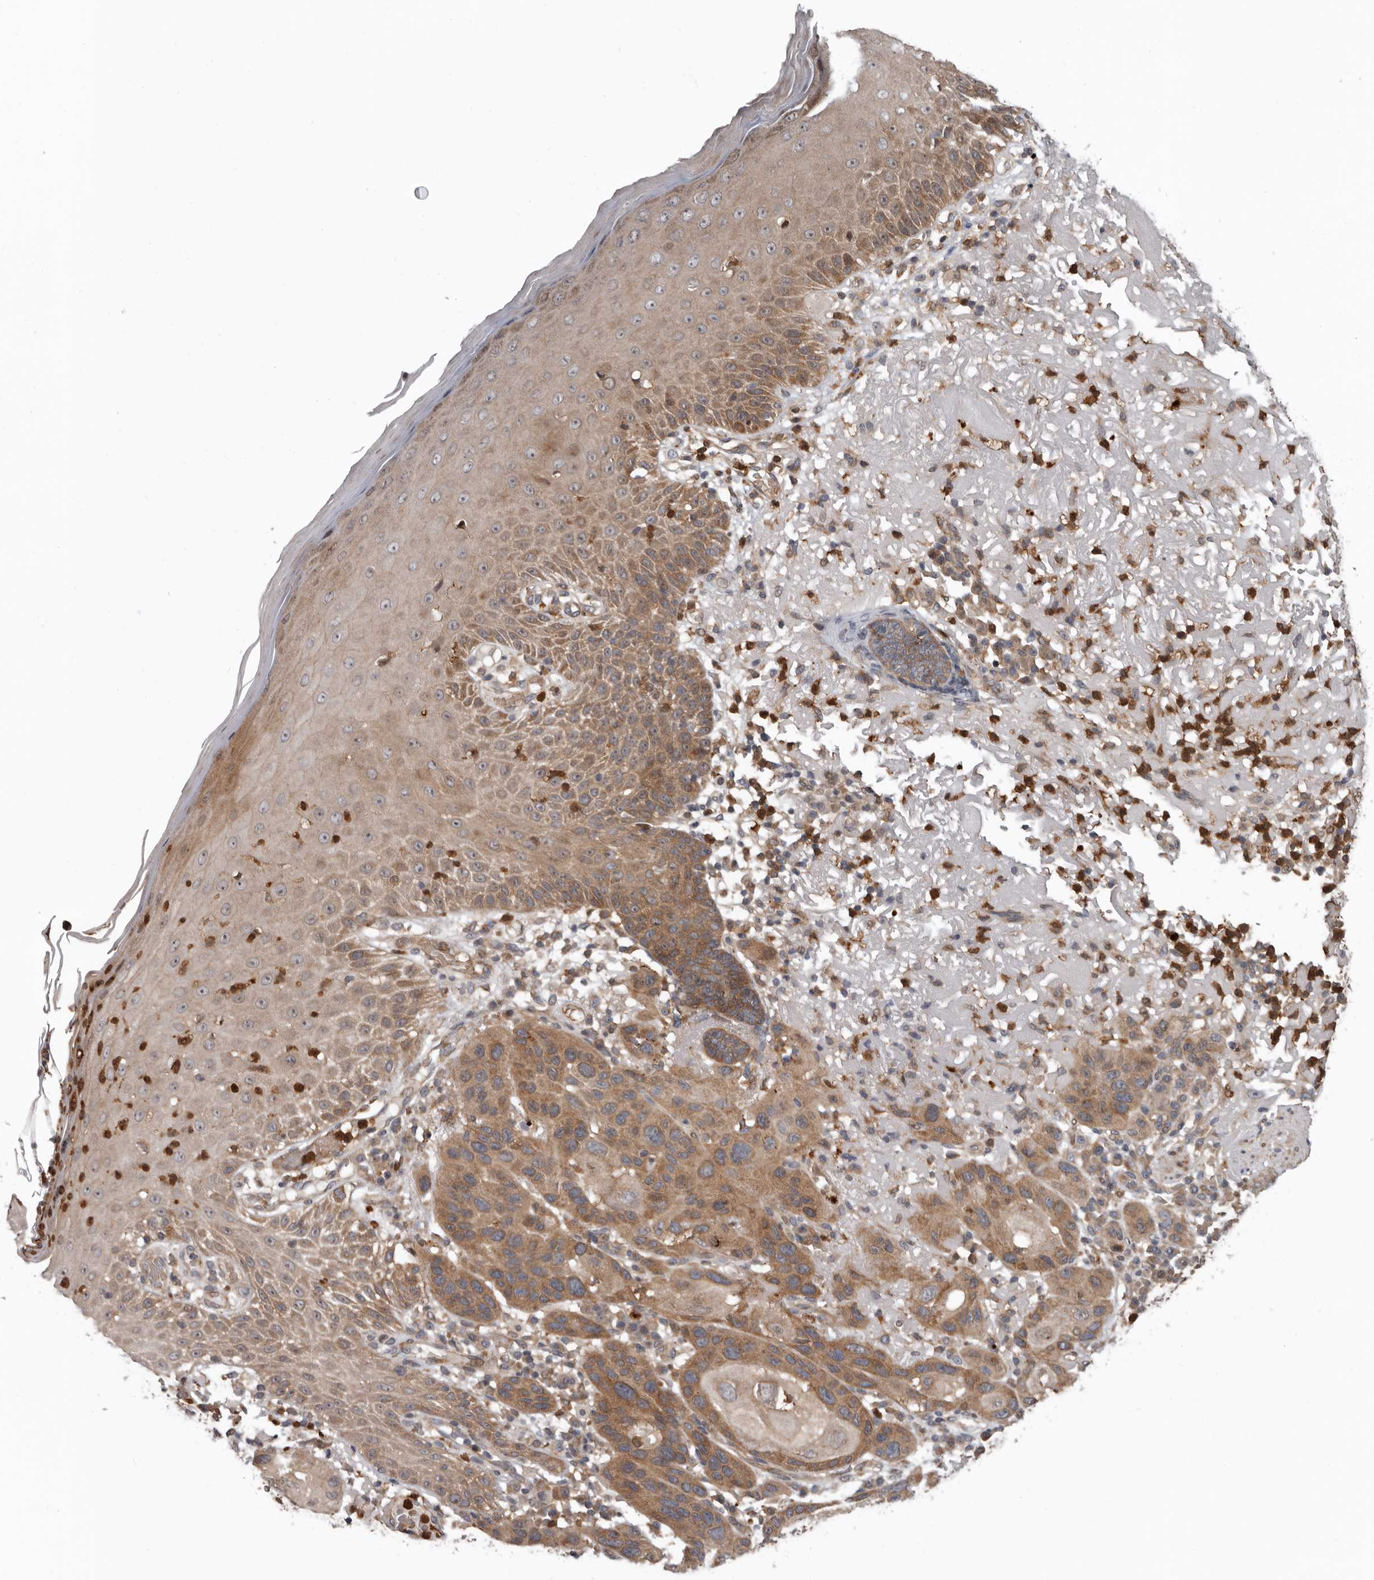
{"staining": {"intensity": "moderate", "quantity": ">75%", "location": "cytoplasmic/membranous"}, "tissue": "skin cancer", "cell_type": "Tumor cells", "image_type": "cancer", "snomed": [{"axis": "morphology", "description": "Normal tissue, NOS"}, {"axis": "morphology", "description": "Squamous cell carcinoma, NOS"}, {"axis": "topography", "description": "Skin"}], "caption": "The immunohistochemical stain highlights moderate cytoplasmic/membranous staining in tumor cells of squamous cell carcinoma (skin) tissue.", "gene": "FGFR4", "patient": {"sex": "female", "age": 96}}